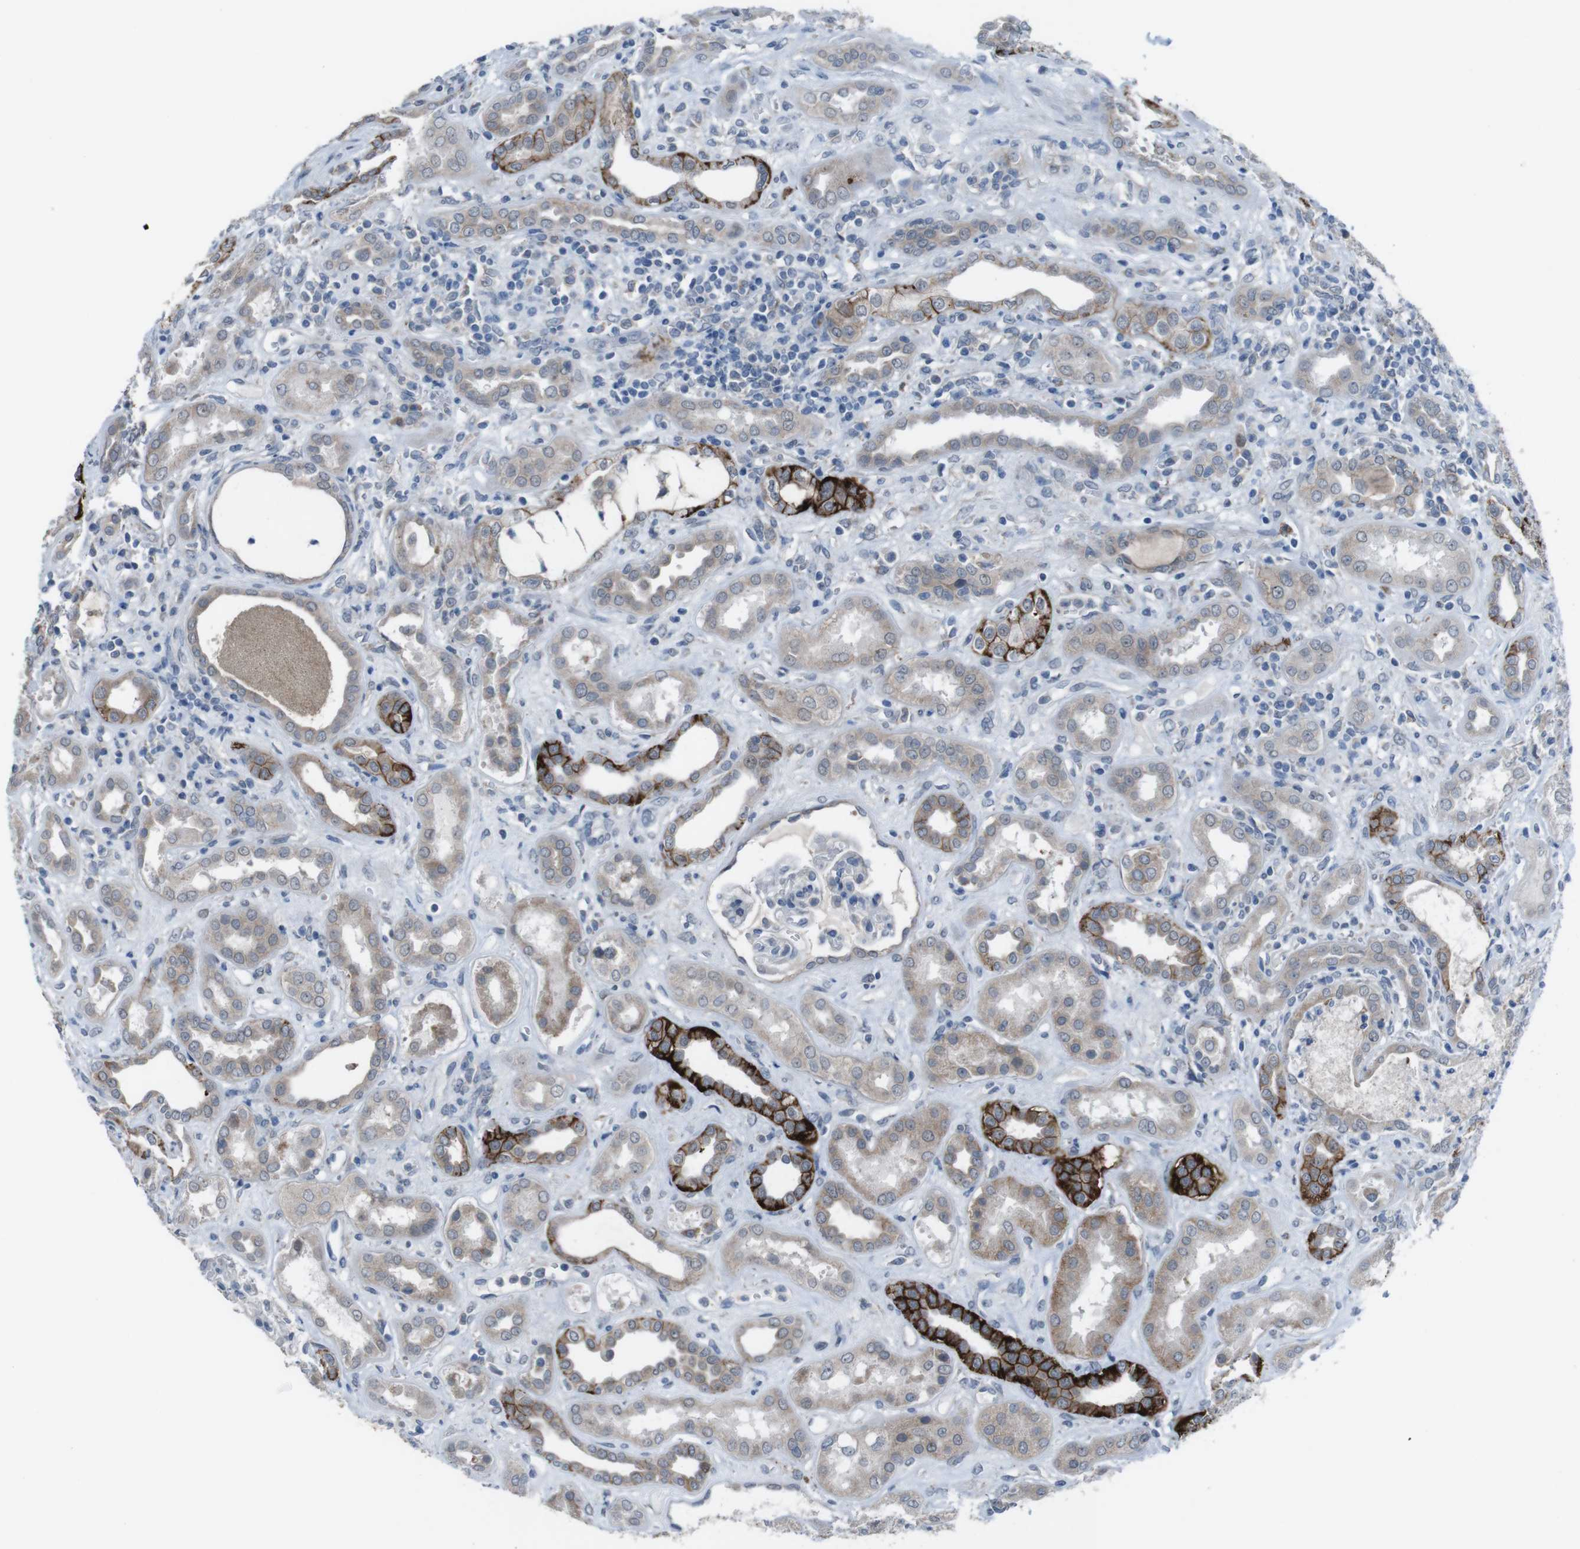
{"staining": {"intensity": "negative", "quantity": "none", "location": "none"}, "tissue": "kidney", "cell_type": "Cells in glomeruli", "image_type": "normal", "snomed": [{"axis": "morphology", "description": "Normal tissue, NOS"}, {"axis": "topography", "description": "Kidney"}], "caption": "Protein analysis of benign kidney demonstrates no significant expression in cells in glomeruli.", "gene": "CDH22", "patient": {"sex": "male", "age": 59}}